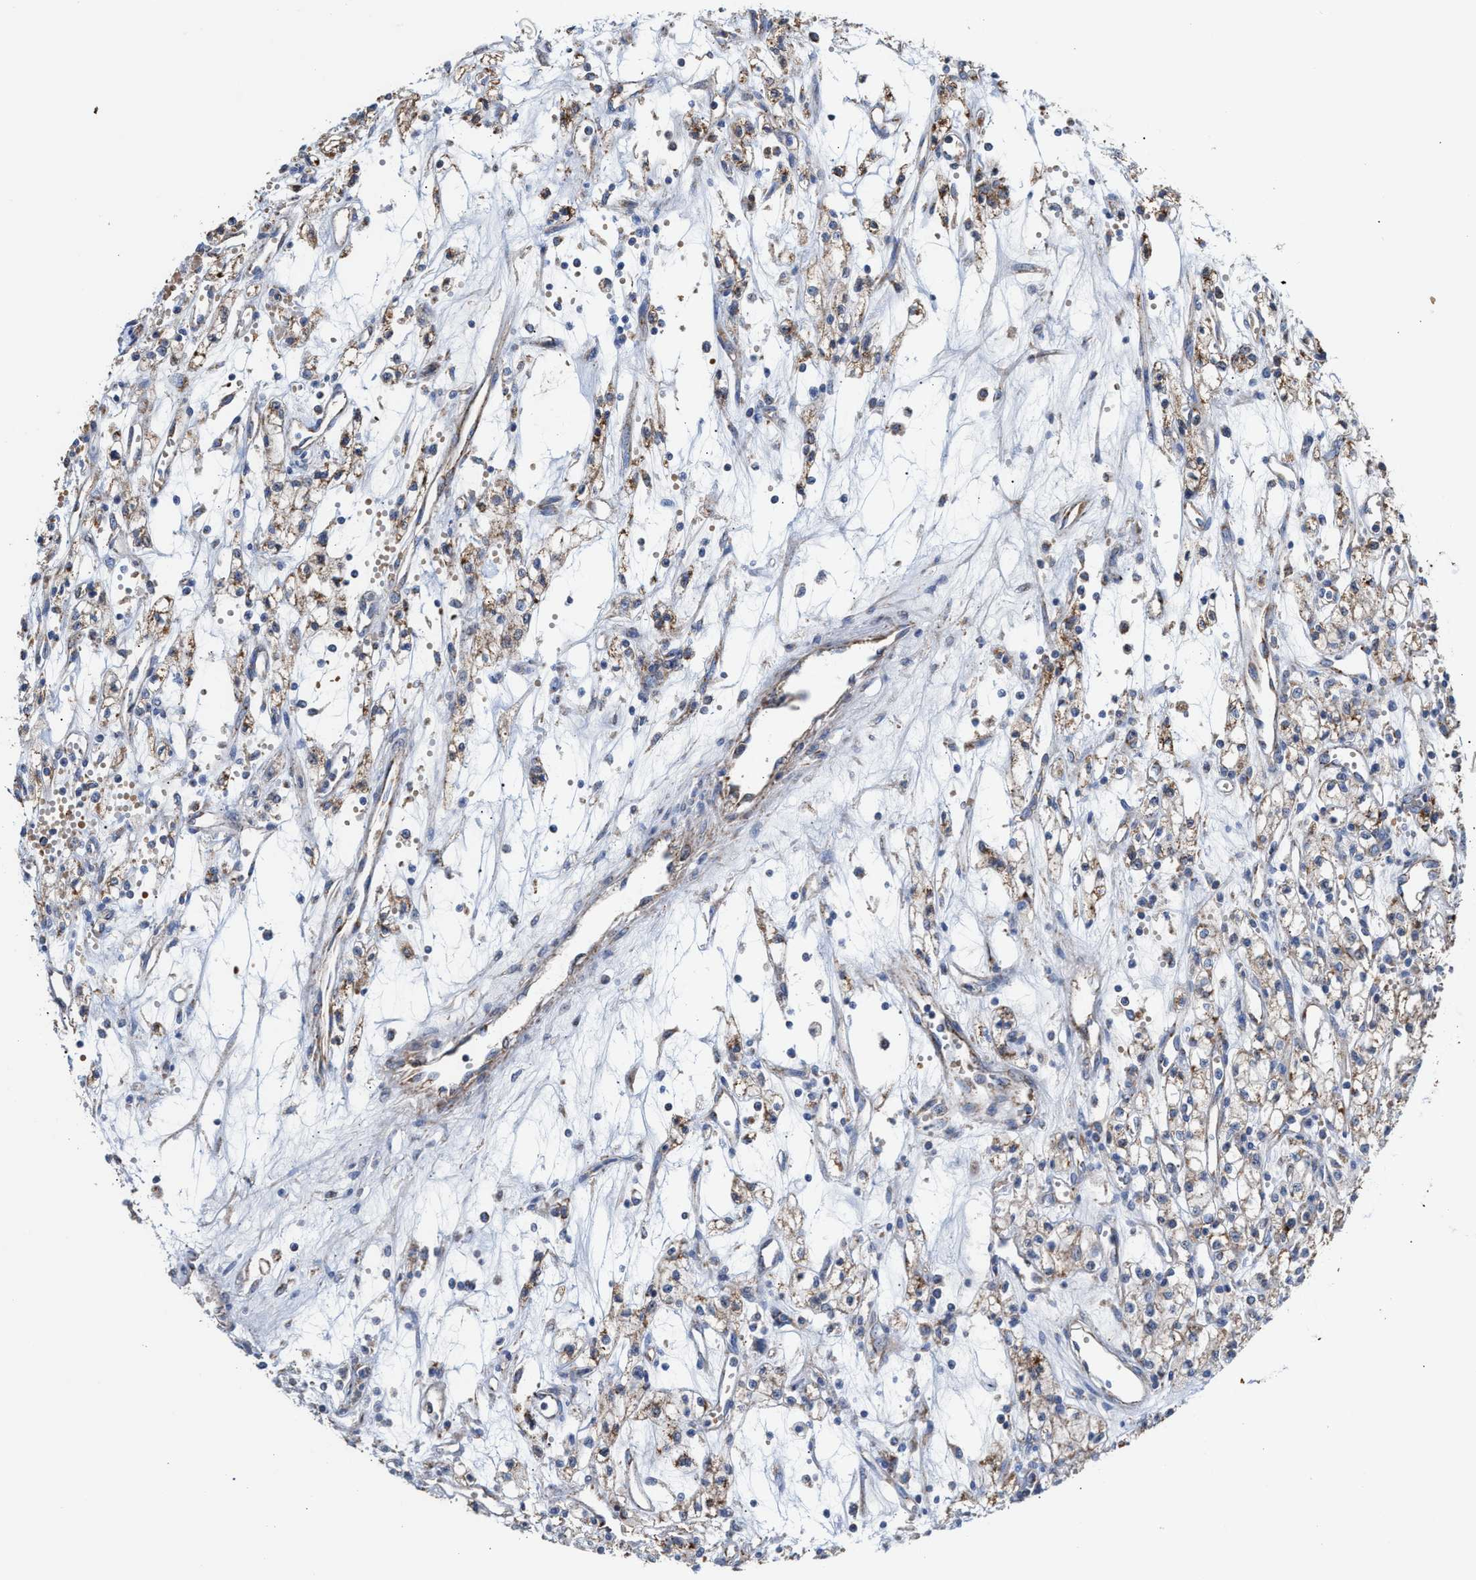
{"staining": {"intensity": "moderate", "quantity": ">75%", "location": "cytoplasmic/membranous"}, "tissue": "renal cancer", "cell_type": "Tumor cells", "image_type": "cancer", "snomed": [{"axis": "morphology", "description": "Adenocarcinoma, NOS"}, {"axis": "topography", "description": "Kidney"}], "caption": "IHC photomicrograph of neoplastic tissue: human renal cancer (adenocarcinoma) stained using IHC shows medium levels of moderate protein expression localized specifically in the cytoplasmic/membranous of tumor cells, appearing as a cytoplasmic/membranous brown color.", "gene": "MECR", "patient": {"sex": "male", "age": 59}}